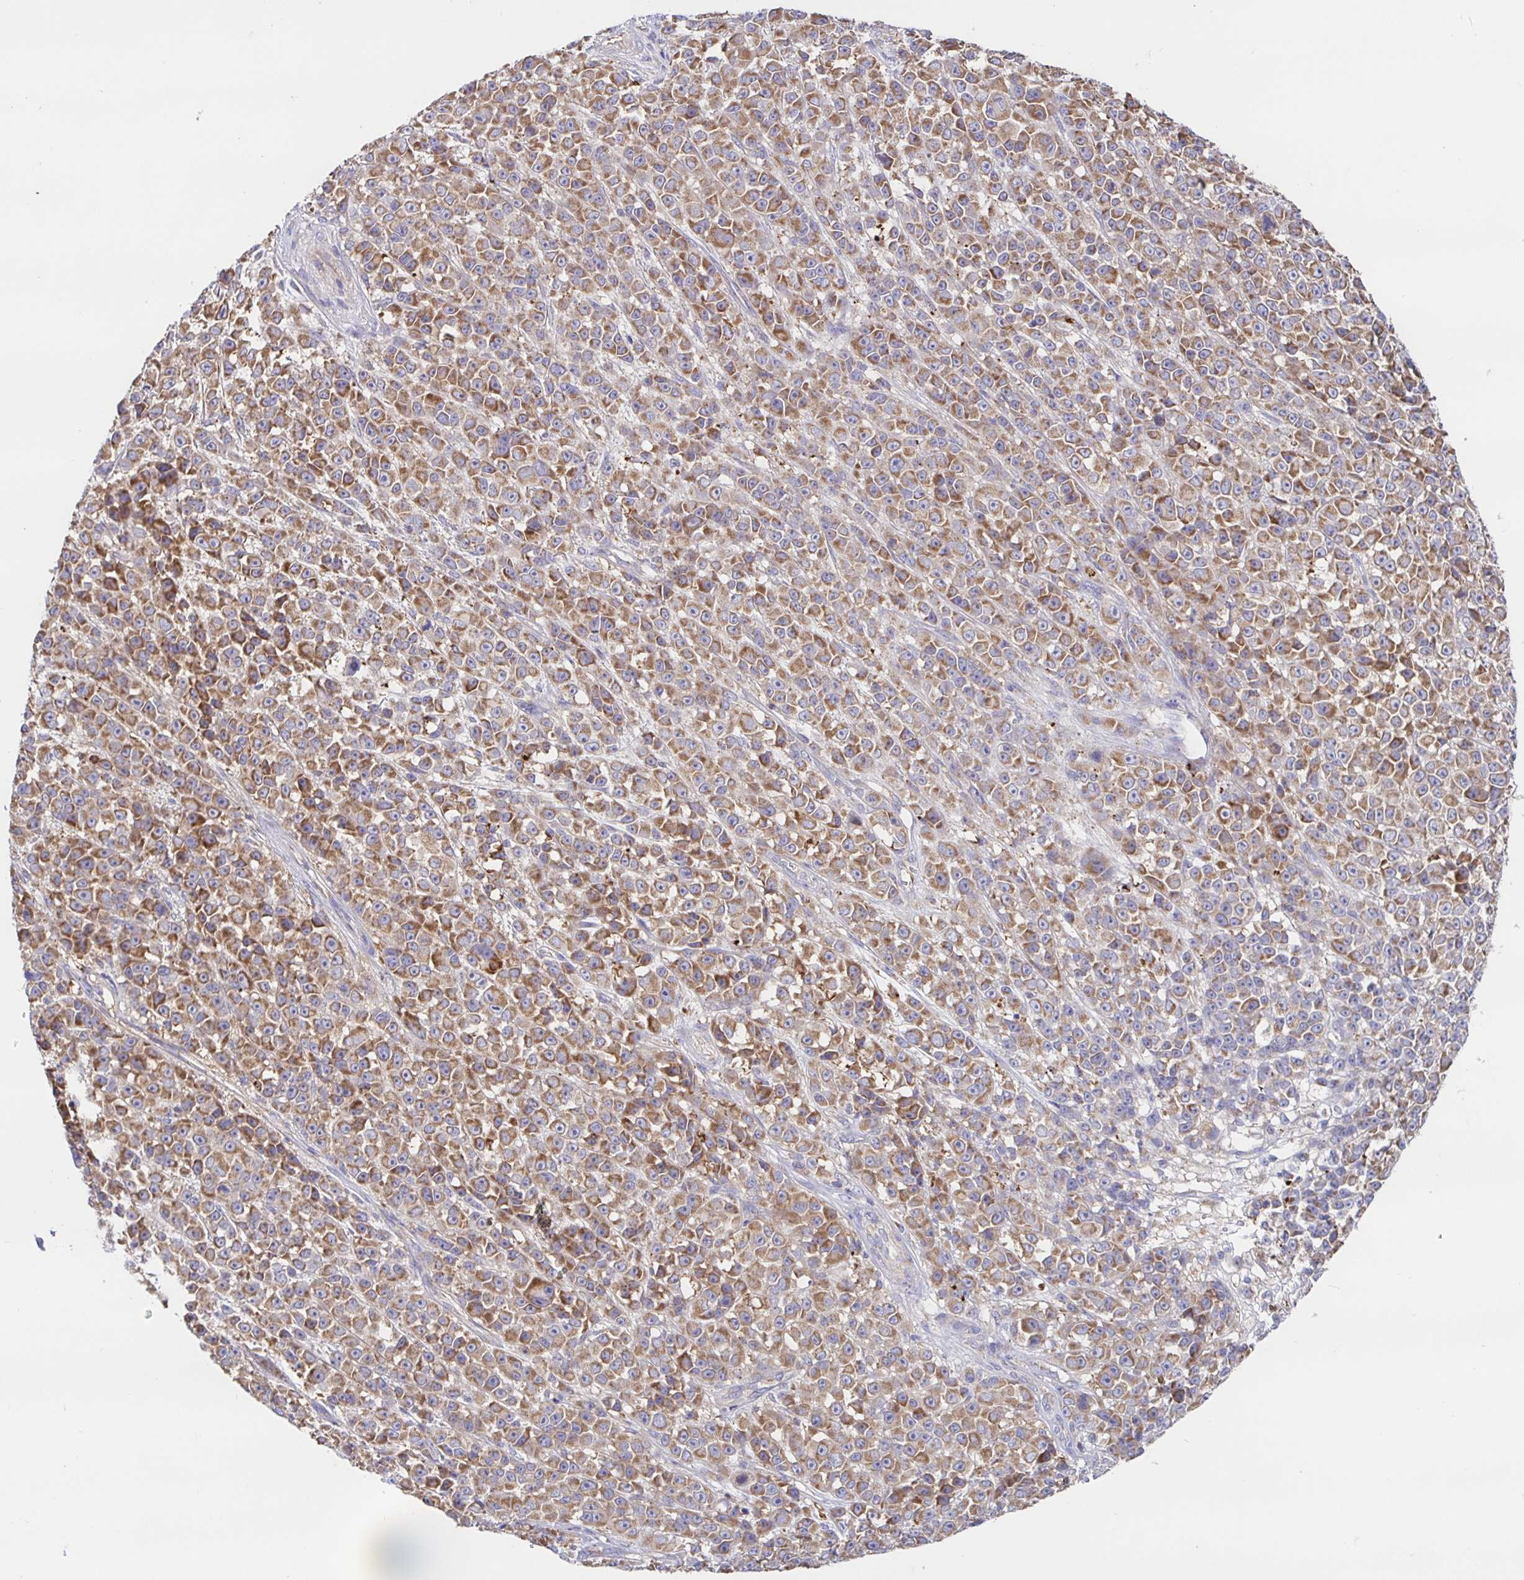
{"staining": {"intensity": "moderate", "quantity": ">75%", "location": "cytoplasmic/membranous"}, "tissue": "melanoma", "cell_type": "Tumor cells", "image_type": "cancer", "snomed": [{"axis": "morphology", "description": "Malignant melanoma, NOS"}, {"axis": "topography", "description": "Skin"}, {"axis": "topography", "description": "Skin of back"}], "caption": "IHC (DAB (3,3'-diaminobenzidine)) staining of human malignant melanoma demonstrates moderate cytoplasmic/membranous protein staining in about >75% of tumor cells.", "gene": "PRDX3", "patient": {"sex": "male", "age": 91}}